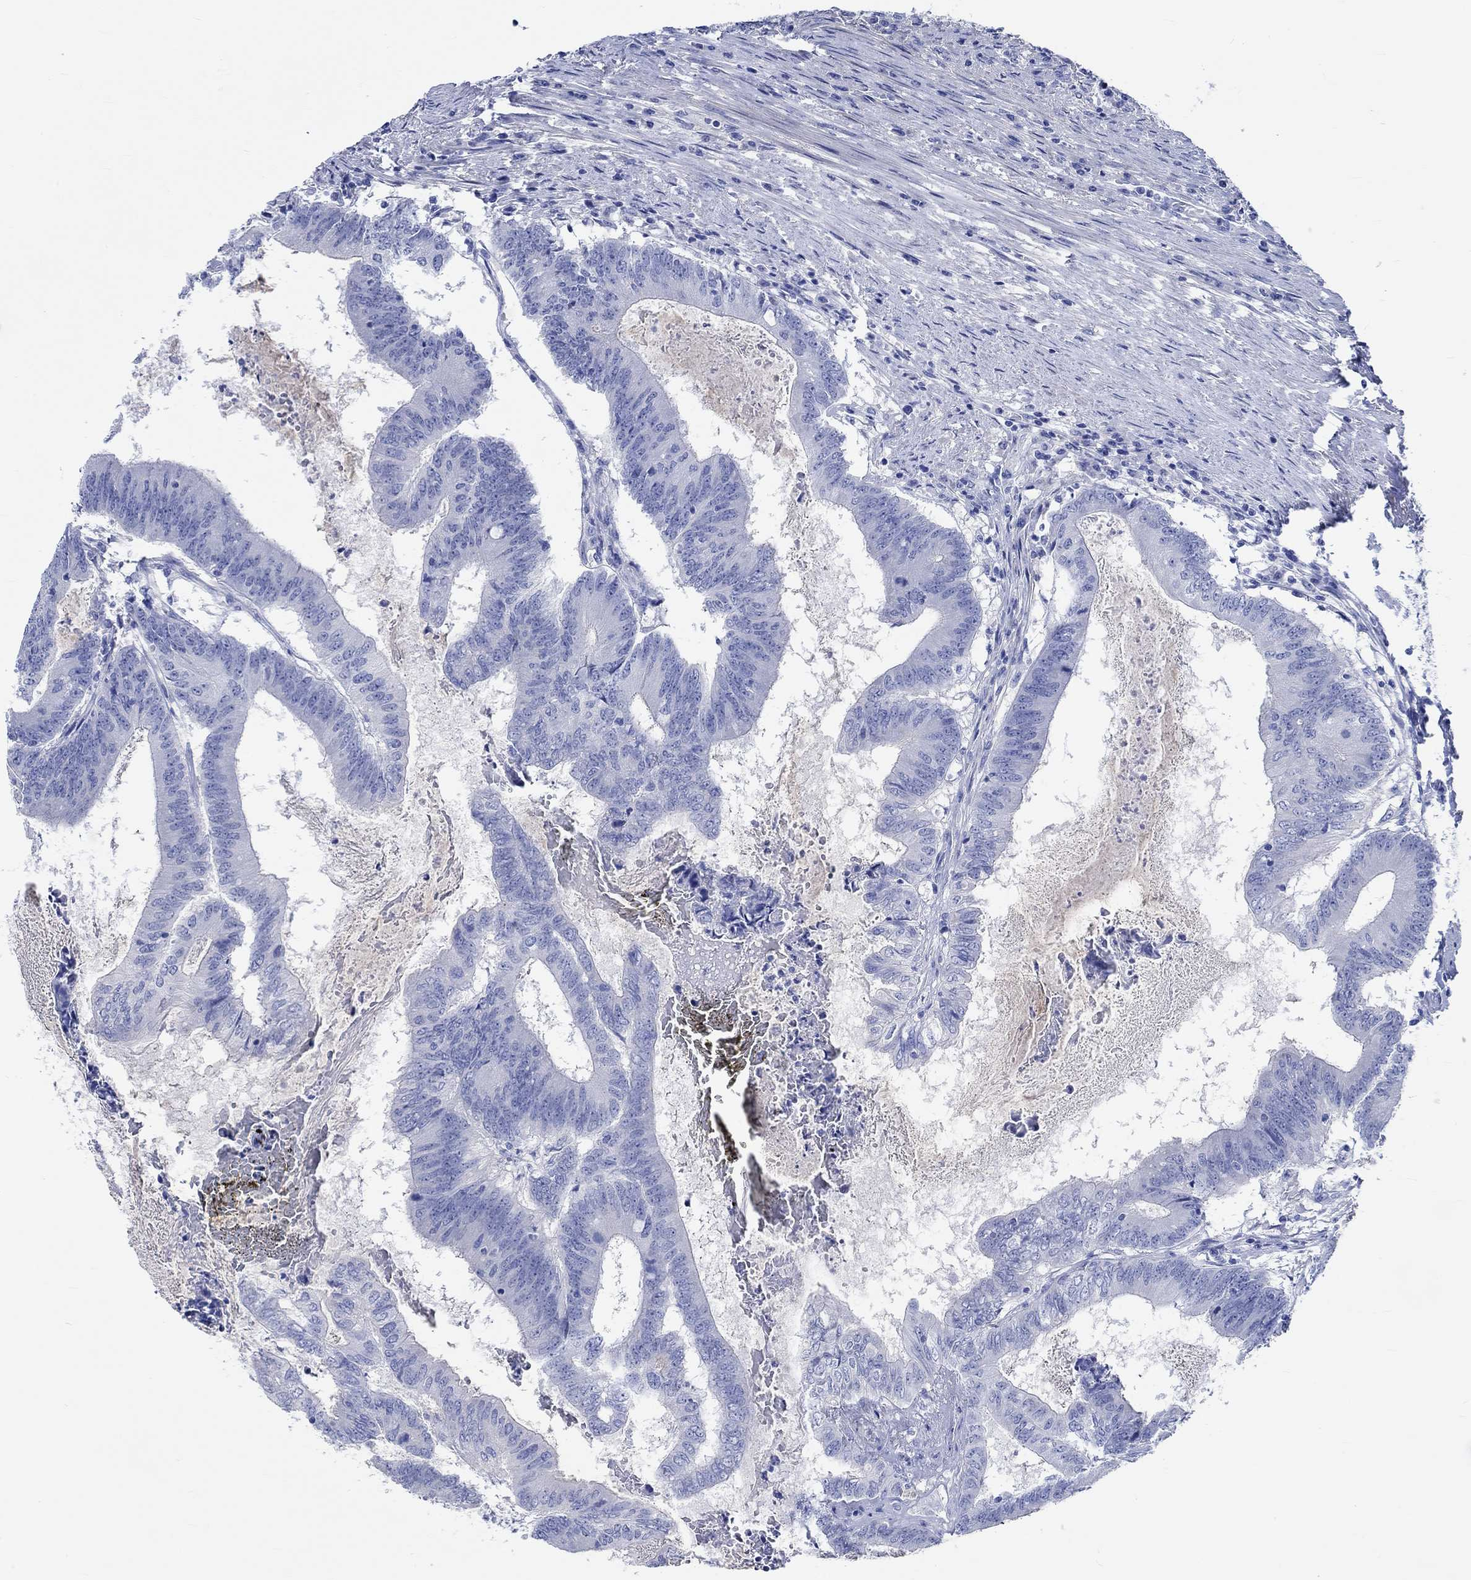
{"staining": {"intensity": "negative", "quantity": "none", "location": "none"}, "tissue": "colorectal cancer", "cell_type": "Tumor cells", "image_type": "cancer", "snomed": [{"axis": "morphology", "description": "Adenocarcinoma, NOS"}, {"axis": "topography", "description": "Colon"}], "caption": "Immunohistochemistry of human colorectal cancer (adenocarcinoma) demonstrates no positivity in tumor cells.", "gene": "SHISA4", "patient": {"sex": "female", "age": 70}}